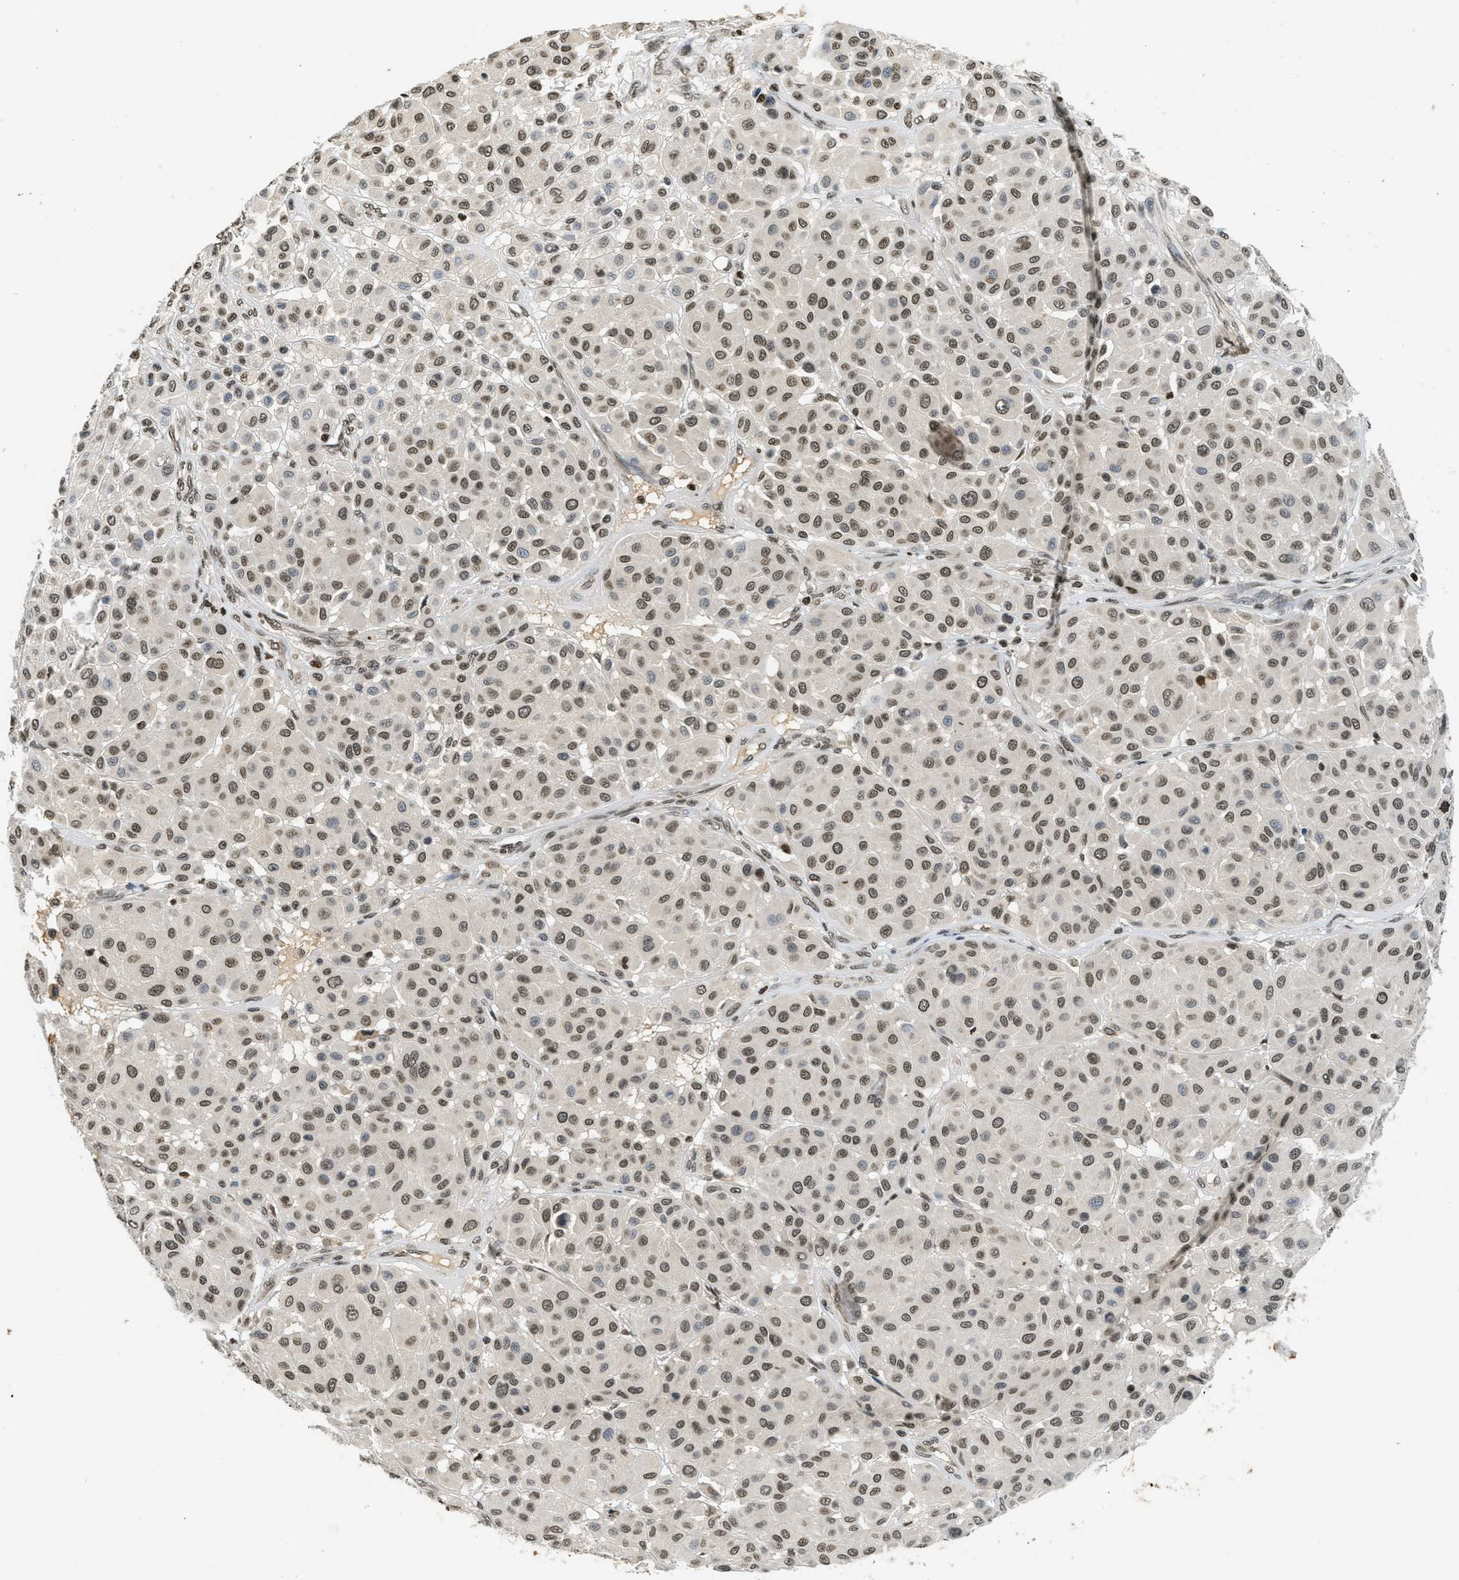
{"staining": {"intensity": "moderate", "quantity": ">75%", "location": "nuclear"}, "tissue": "melanoma", "cell_type": "Tumor cells", "image_type": "cancer", "snomed": [{"axis": "morphology", "description": "Malignant melanoma, Metastatic site"}, {"axis": "topography", "description": "Soft tissue"}], "caption": "There is medium levels of moderate nuclear positivity in tumor cells of melanoma, as demonstrated by immunohistochemical staining (brown color).", "gene": "LDB2", "patient": {"sex": "male", "age": 41}}